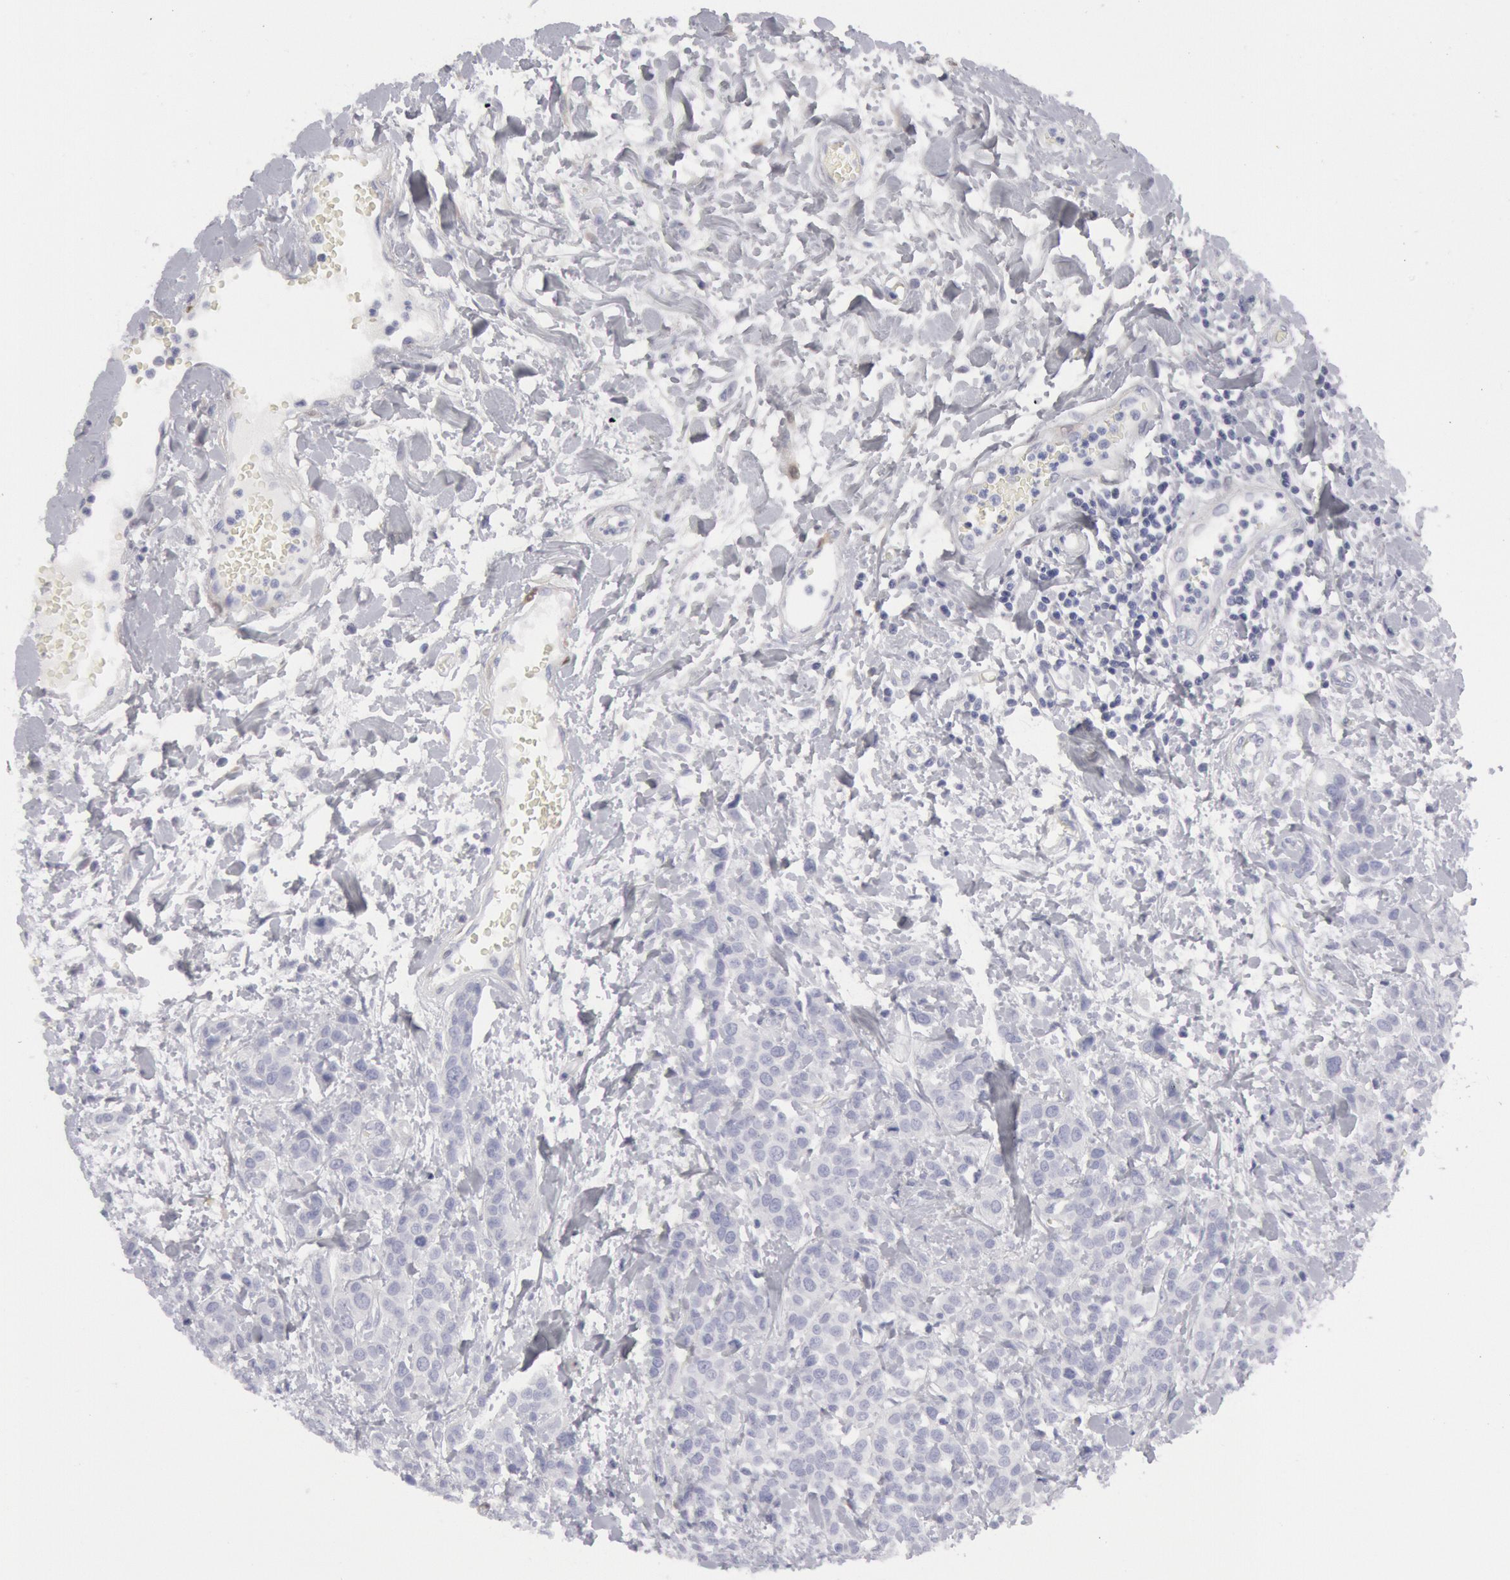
{"staining": {"intensity": "negative", "quantity": "none", "location": "none"}, "tissue": "urothelial cancer", "cell_type": "Tumor cells", "image_type": "cancer", "snomed": [{"axis": "morphology", "description": "Urothelial carcinoma, High grade"}, {"axis": "topography", "description": "Urinary bladder"}], "caption": "High-grade urothelial carcinoma was stained to show a protein in brown. There is no significant positivity in tumor cells.", "gene": "FHL1", "patient": {"sex": "male", "age": 56}}